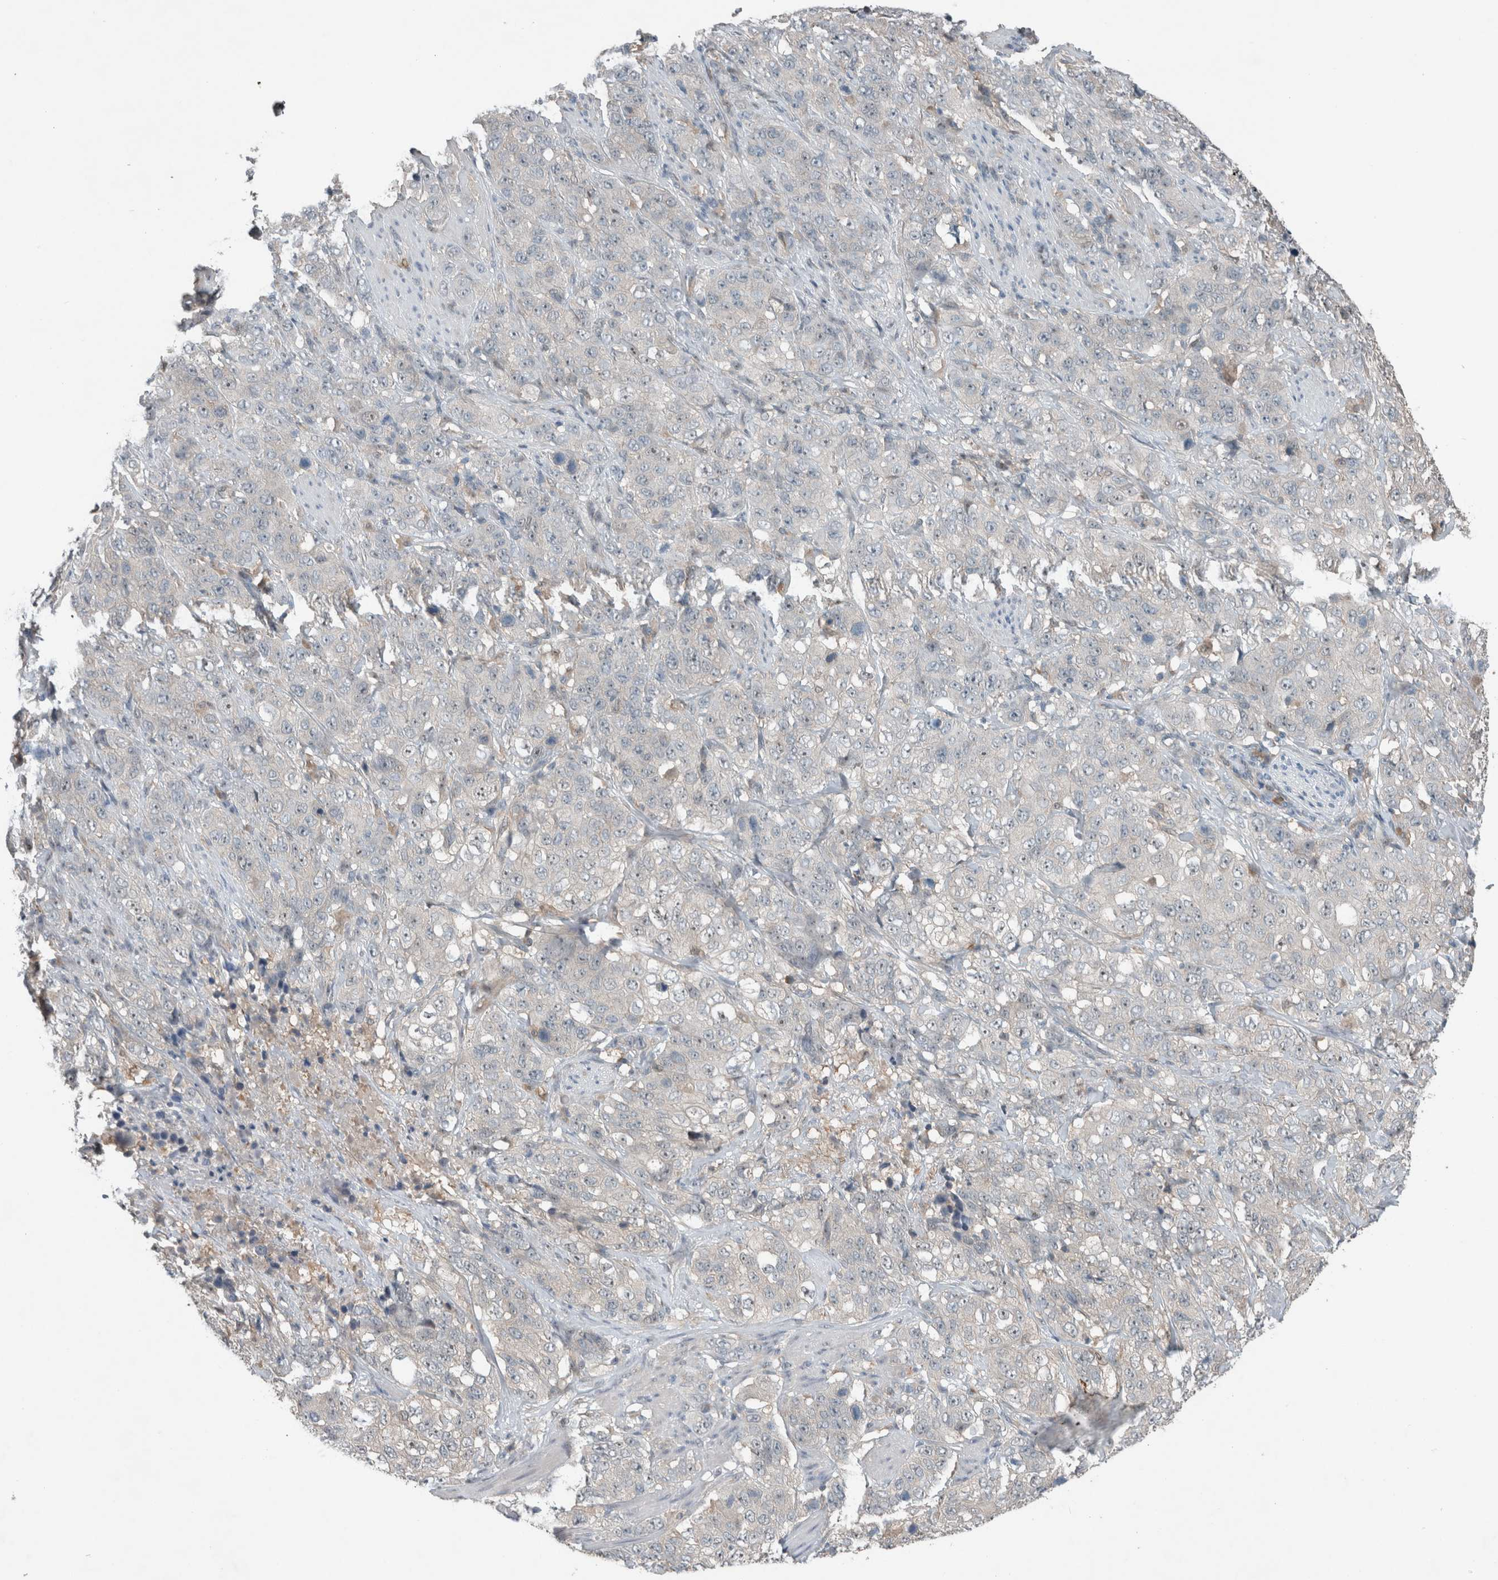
{"staining": {"intensity": "negative", "quantity": "none", "location": "none"}, "tissue": "stomach cancer", "cell_type": "Tumor cells", "image_type": "cancer", "snomed": [{"axis": "morphology", "description": "Adenocarcinoma, NOS"}, {"axis": "topography", "description": "Stomach"}], "caption": "This is an IHC micrograph of adenocarcinoma (stomach). There is no expression in tumor cells.", "gene": "RALGDS", "patient": {"sex": "male", "age": 48}}